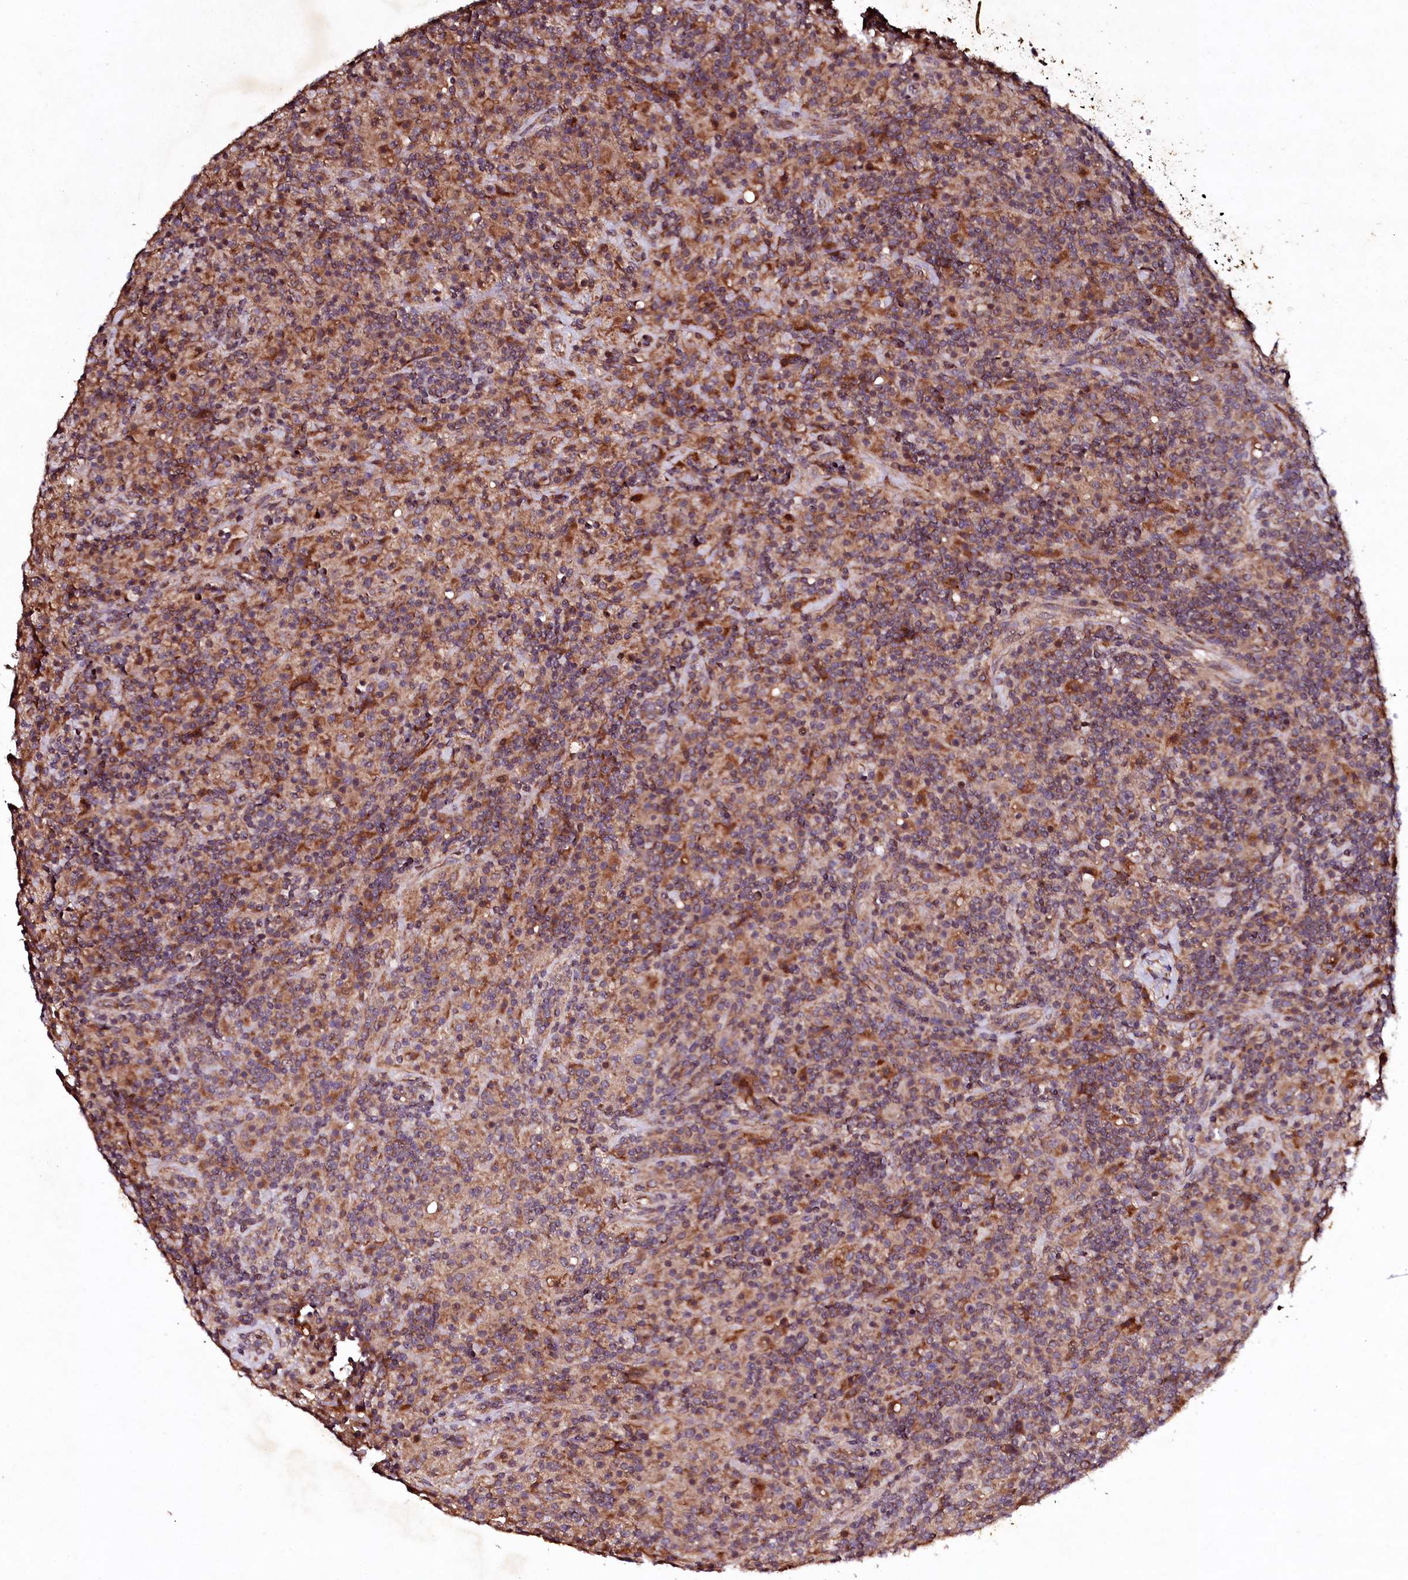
{"staining": {"intensity": "weak", "quantity": ">75%", "location": "cytoplasmic/membranous"}, "tissue": "lymphoma", "cell_type": "Tumor cells", "image_type": "cancer", "snomed": [{"axis": "morphology", "description": "Hodgkin's disease, NOS"}, {"axis": "topography", "description": "Lymph node"}], "caption": "Protein analysis of Hodgkin's disease tissue shows weak cytoplasmic/membranous positivity in about >75% of tumor cells.", "gene": "SEC24C", "patient": {"sex": "male", "age": 70}}